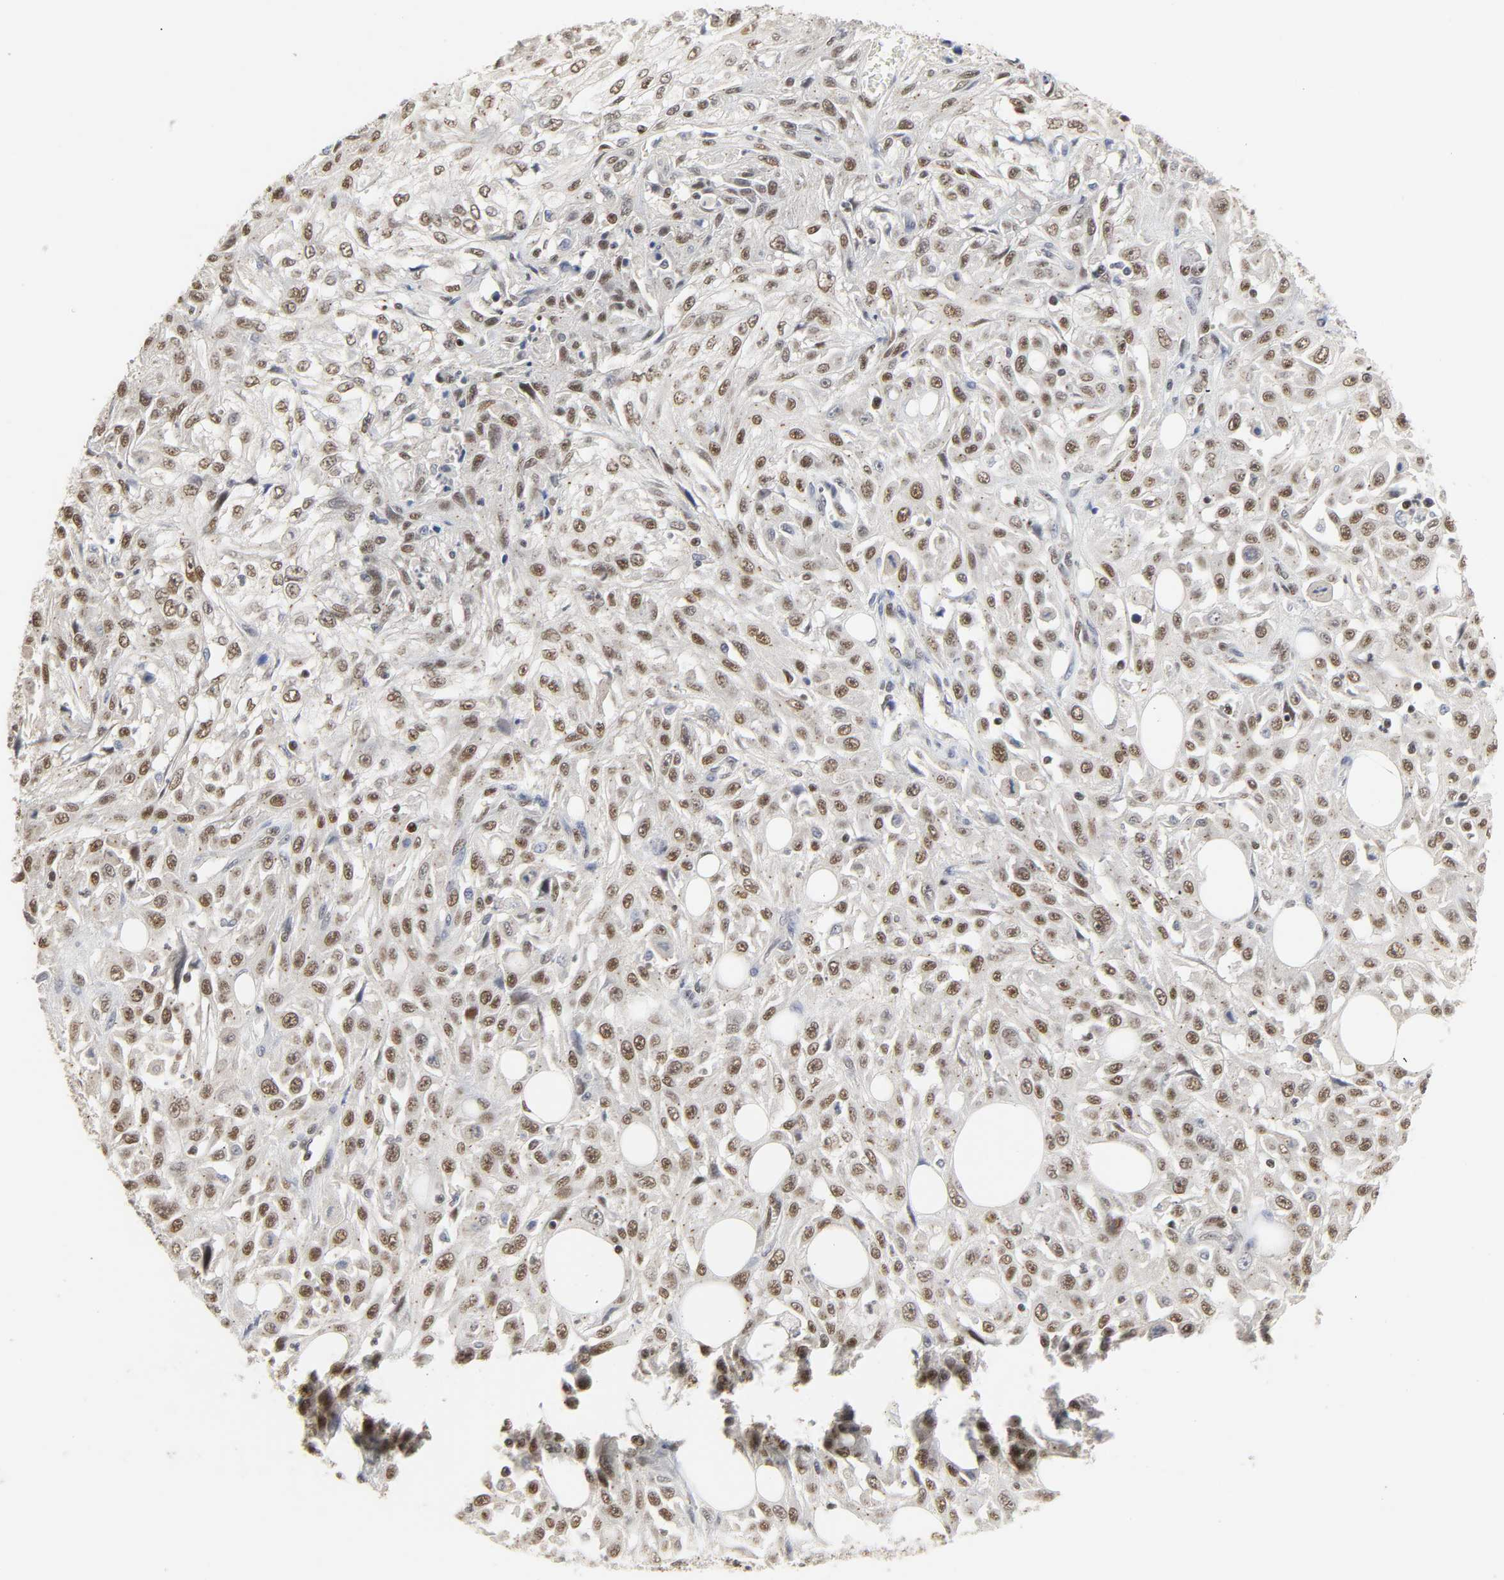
{"staining": {"intensity": "moderate", "quantity": ">75%", "location": "nuclear"}, "tissue": "skin cancer", "cell_type": "Tumor cells", "image_type": "cancer", "snomed": [{"axis": "morphology", "description": "Squamous cell carcinoma, NOS"}, {"axis": "topography", "description": "Skin"}], "caption": "The photomicrograph reveals a brown stain indicating the presence of a protein in the nuclear of tumor cells in skin squamous cell carcinoma. (Brightfield microscopy of DAB IHC at high magnification).", "gene": "NCOA6", "patient": {"sex": "male", "age": 75}}